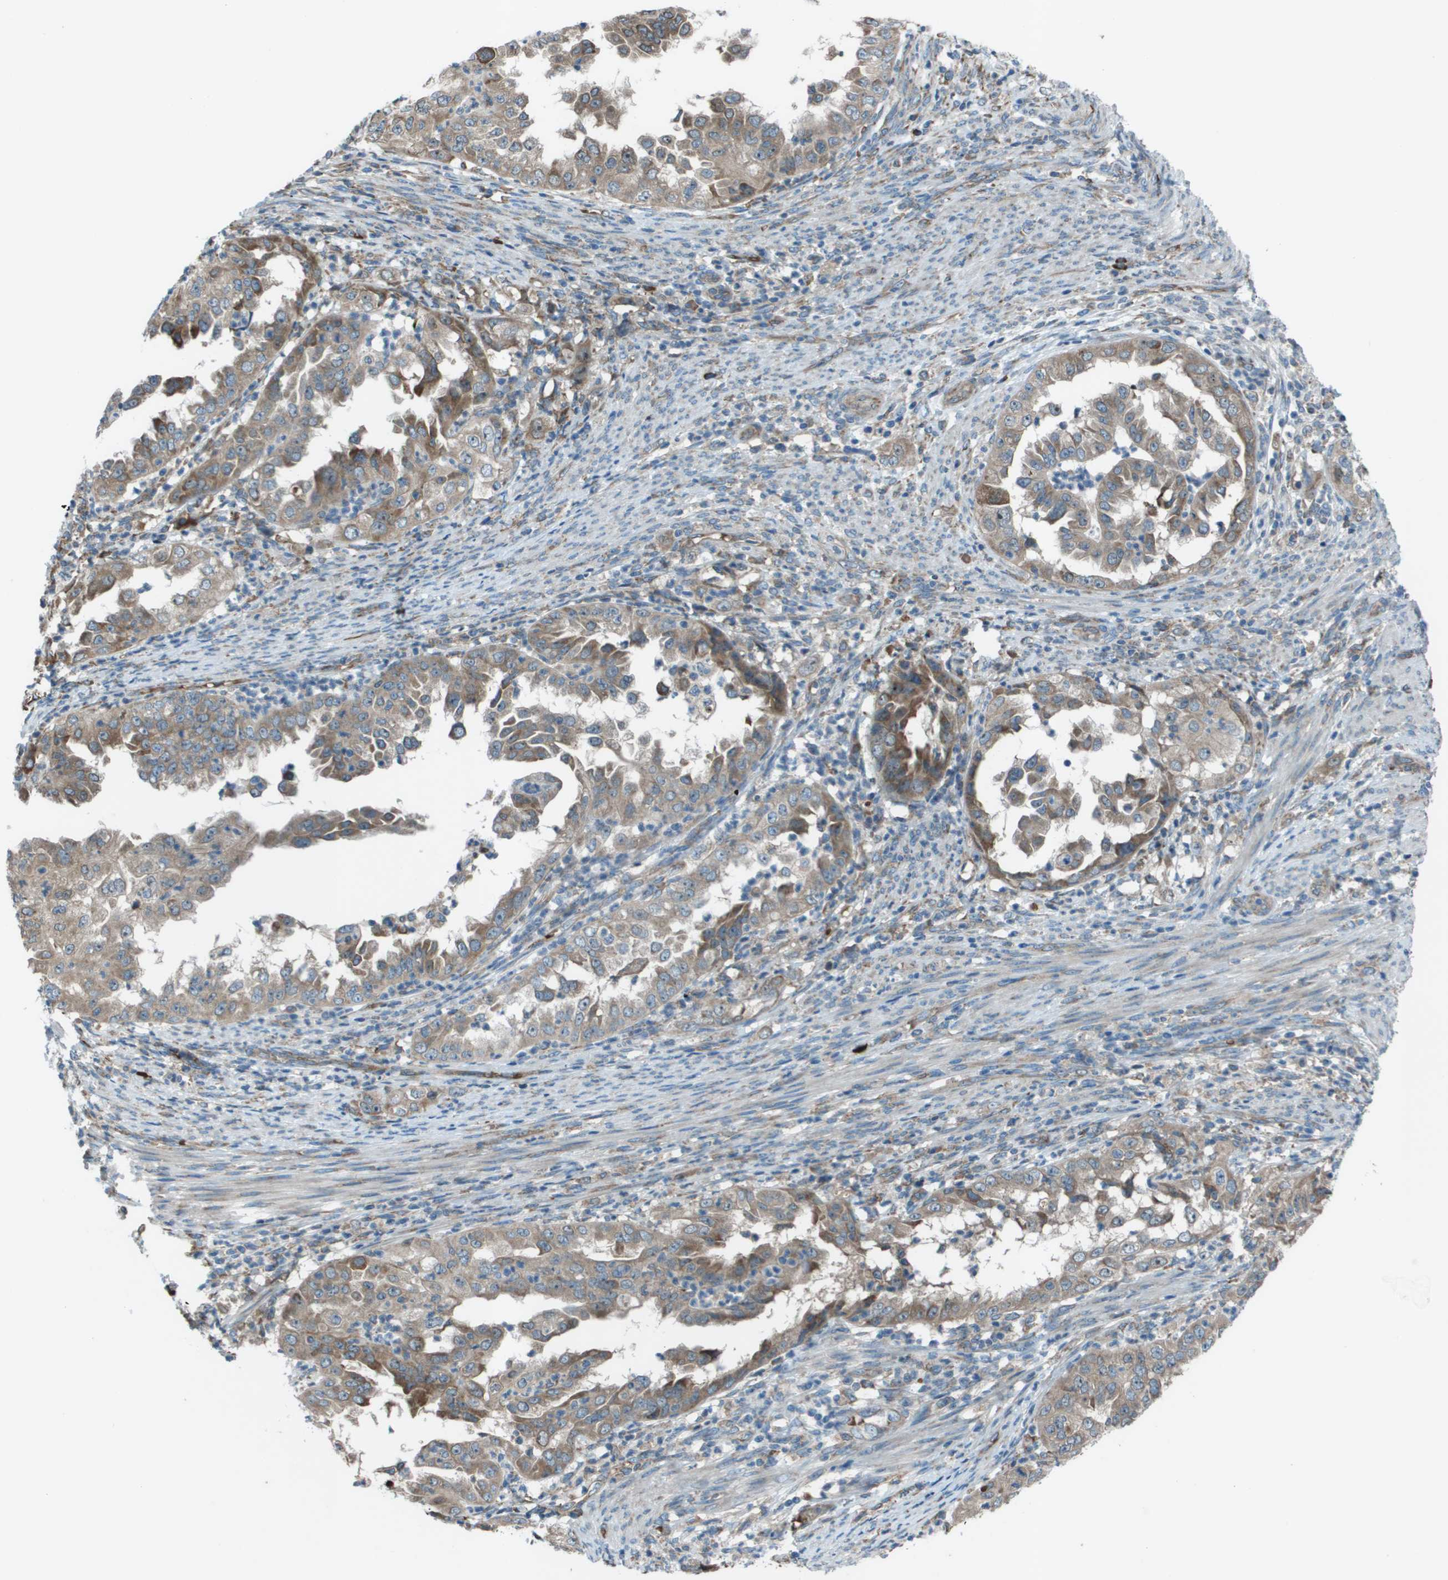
{"staining": {"intensity": "moderate", "quantity": "<25%", "location": "cytoplasmic/membranous"}, "tissue": "endometrial cancer", "cell_type": "Tumor cells", "image_type": "cancer", "snomed": [{"axis": "morphology", "description": "Adenocarcinoma, NOS"}, {"axis": "topography", "description": "Endometrium"}], "caption": "The image demonstrates staining of endometrial cancer, revealing moderate cytoplasmic/membranous protein positivity (brown color) within tumor cells.", "gene": "UTS2", "patient": {"sex": "female", "age": 85}}